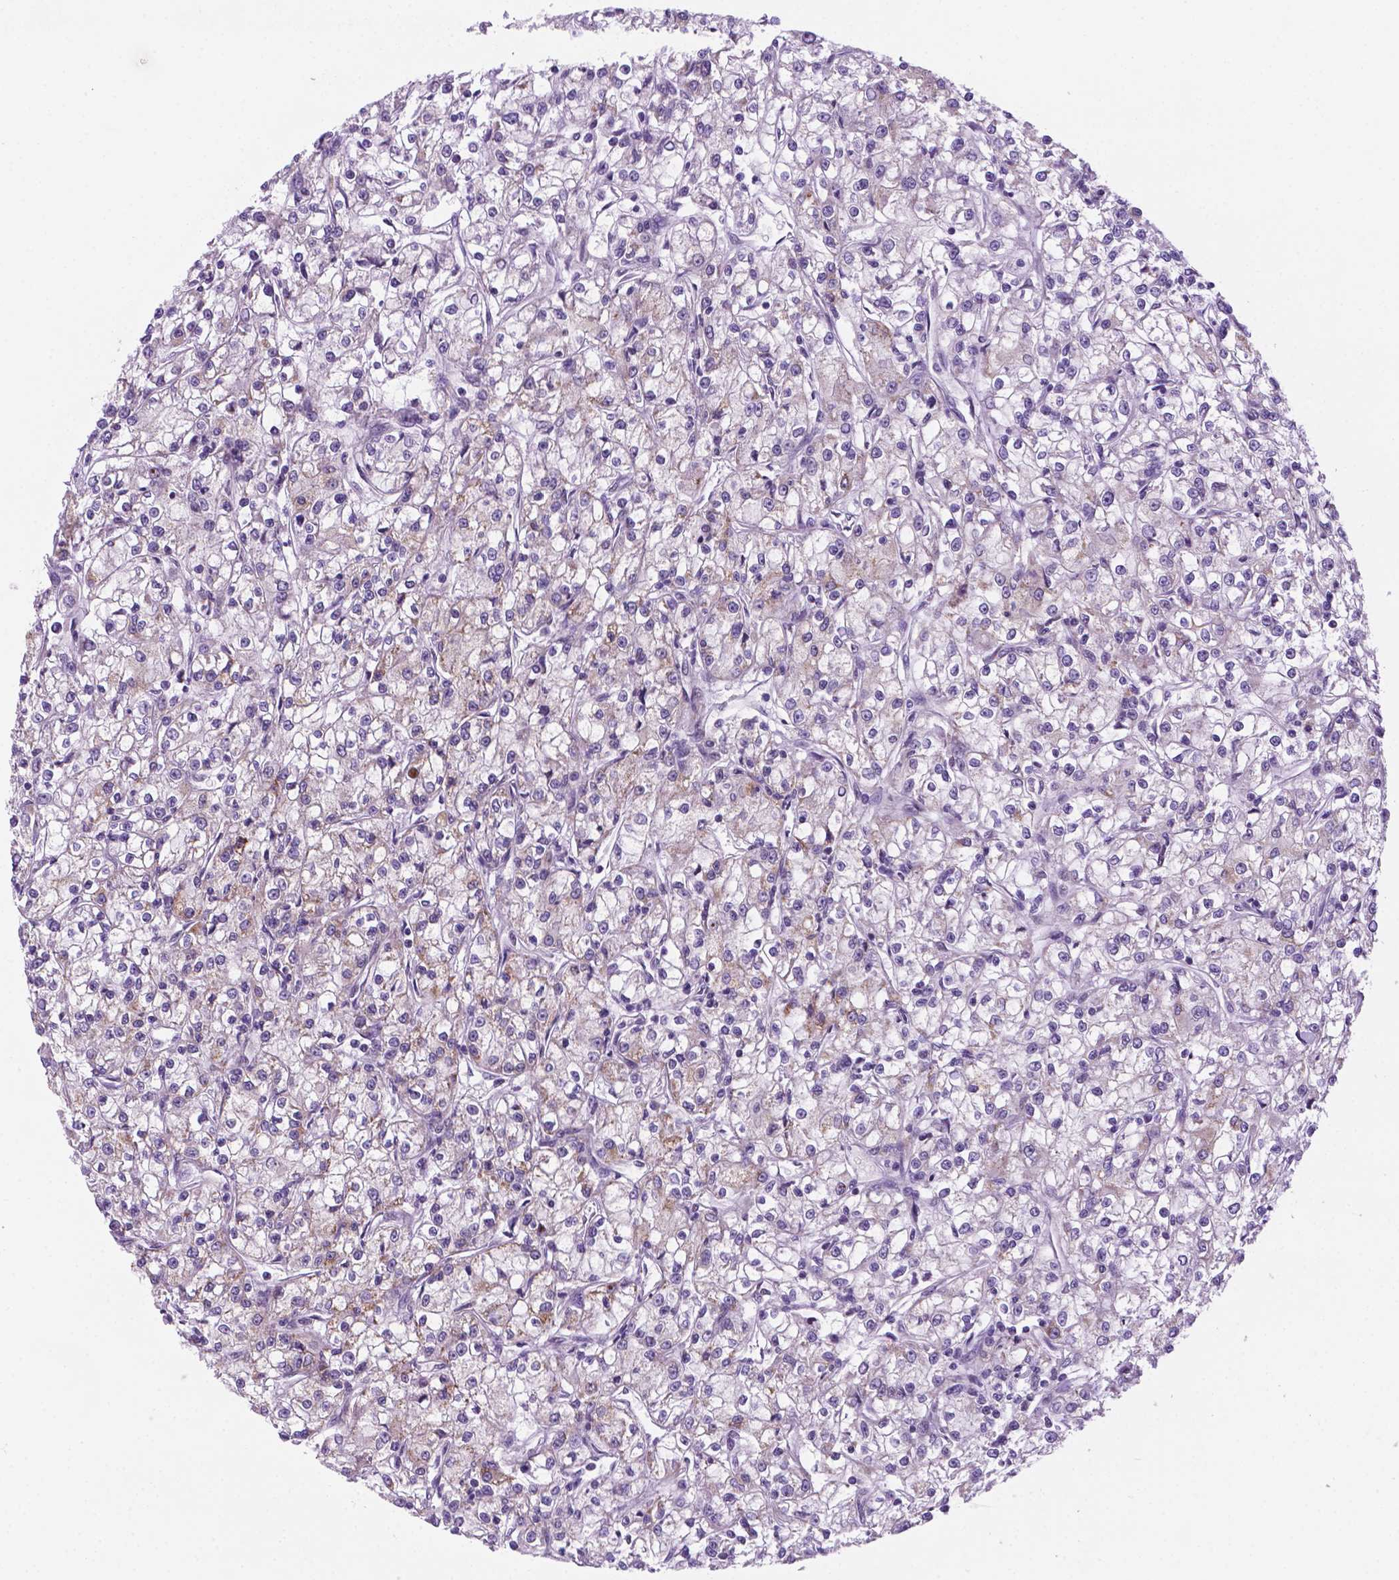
{"staining": {"intensity": "negative", "quantity": "none", "location": "none"}, "tissue": "renal cancer", "cell_type": "Tumor cells", "image_type": "cancer", "snomed": [{"axis": "morphology", "description": "Adenocarcinoma, NOS"}, {"axis": "topography", "description": "Kidney"}], "caption": "There is no significant staining in tumor cells of renal adenocarcinoma.", "gene": "C18orf21", "patient": {"sex": "female", "age": 59}}